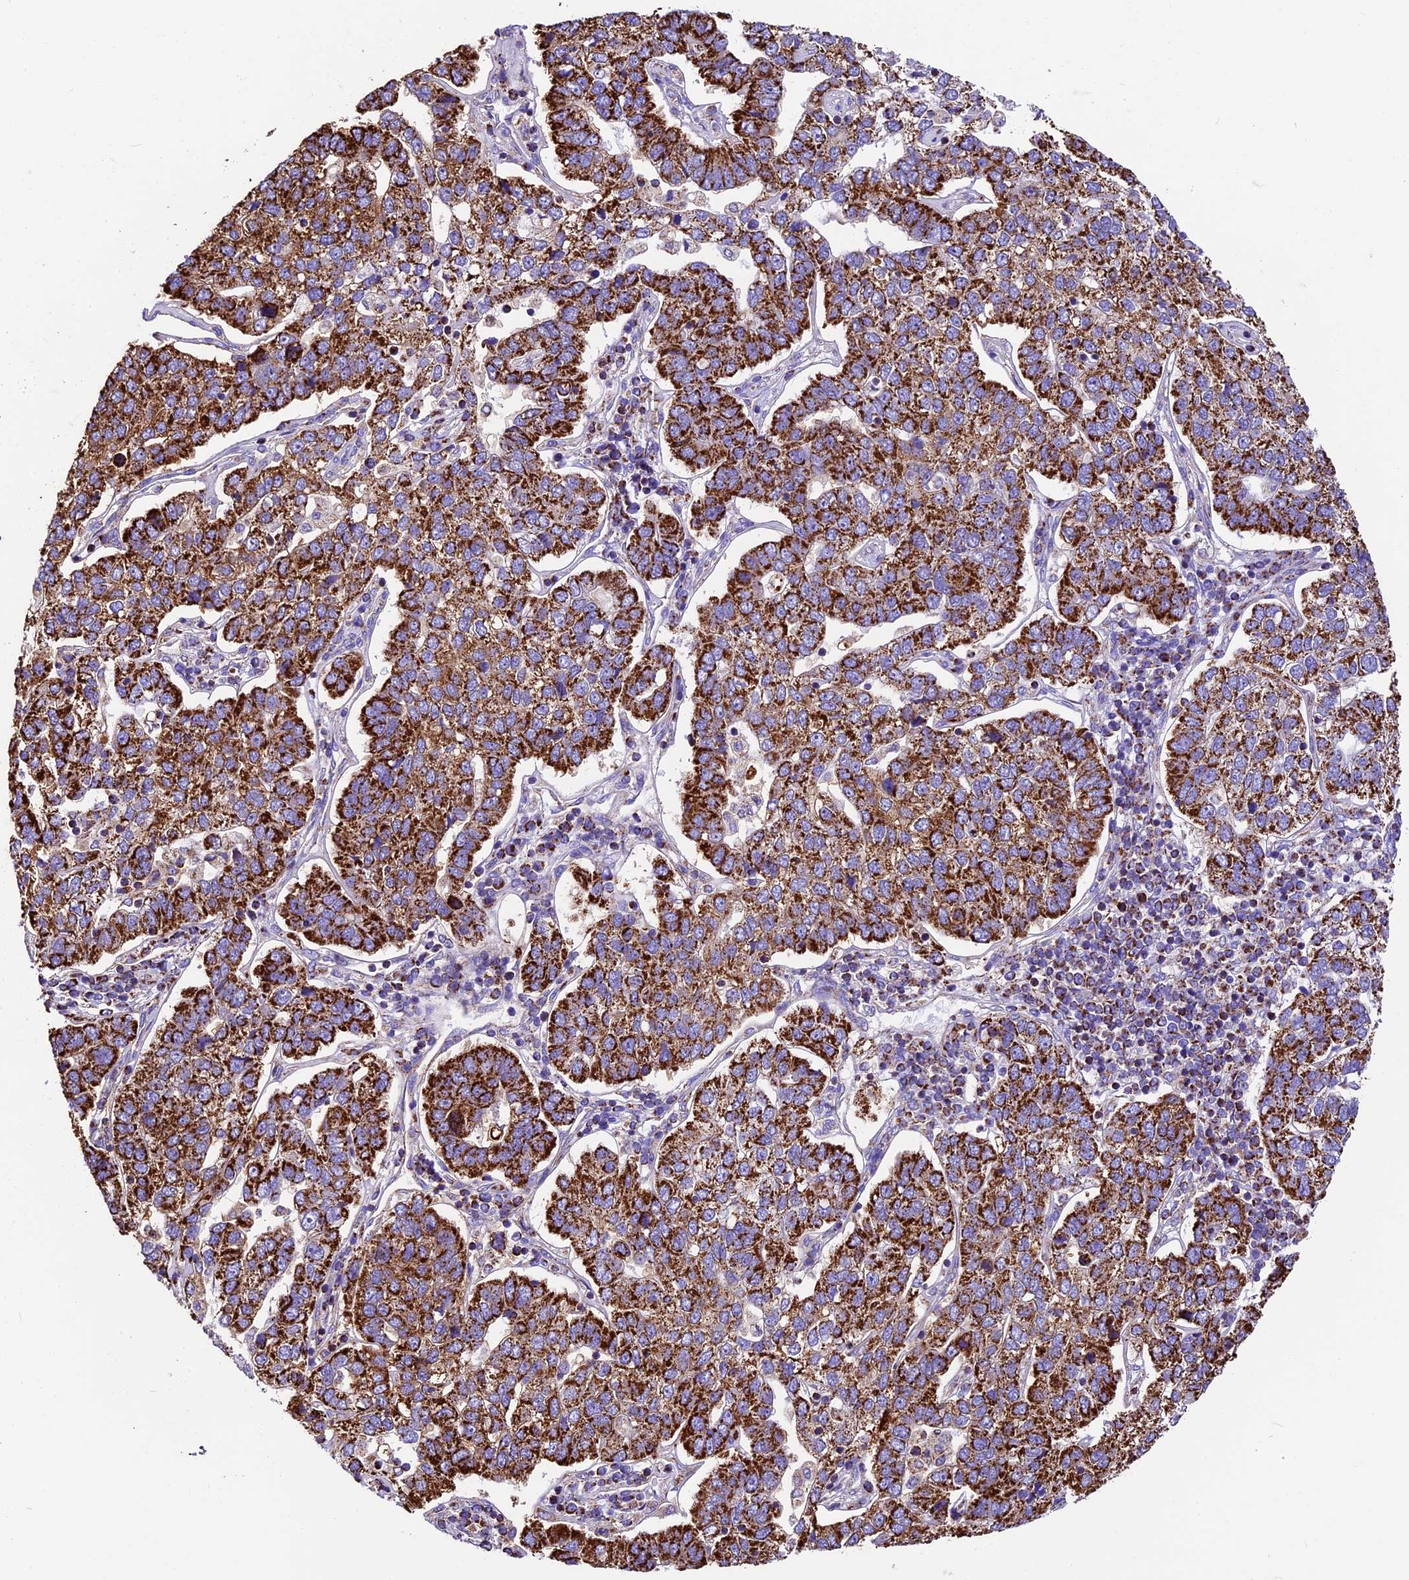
{"staining": {"intensity": "strong", "quantity": ">75%", "location": "cytoplasmic/membranous"}, "tissue": "pancreatic cancer", "cell_type": "Tumor cells", "image_type": "cancer", "snomed": [{"axis": "morphology", "description": "Adenocarcinoma, NOS"}, {"axis": "topography", "description": "Pancreas"}], "caption": "High-magnification brightfield microscopy of pancreatic cancer stained with DAB (brown) and counterstained with hematoxylin (blue). tumor cells exhibit strong cytoplasmic/membranous positivity is identified in about>75% of cells. (Brightfield microscopy of DAB IHC at high magnification).", "gene": "DCAF5", "patient": {"sex": "female", "age": 61}}